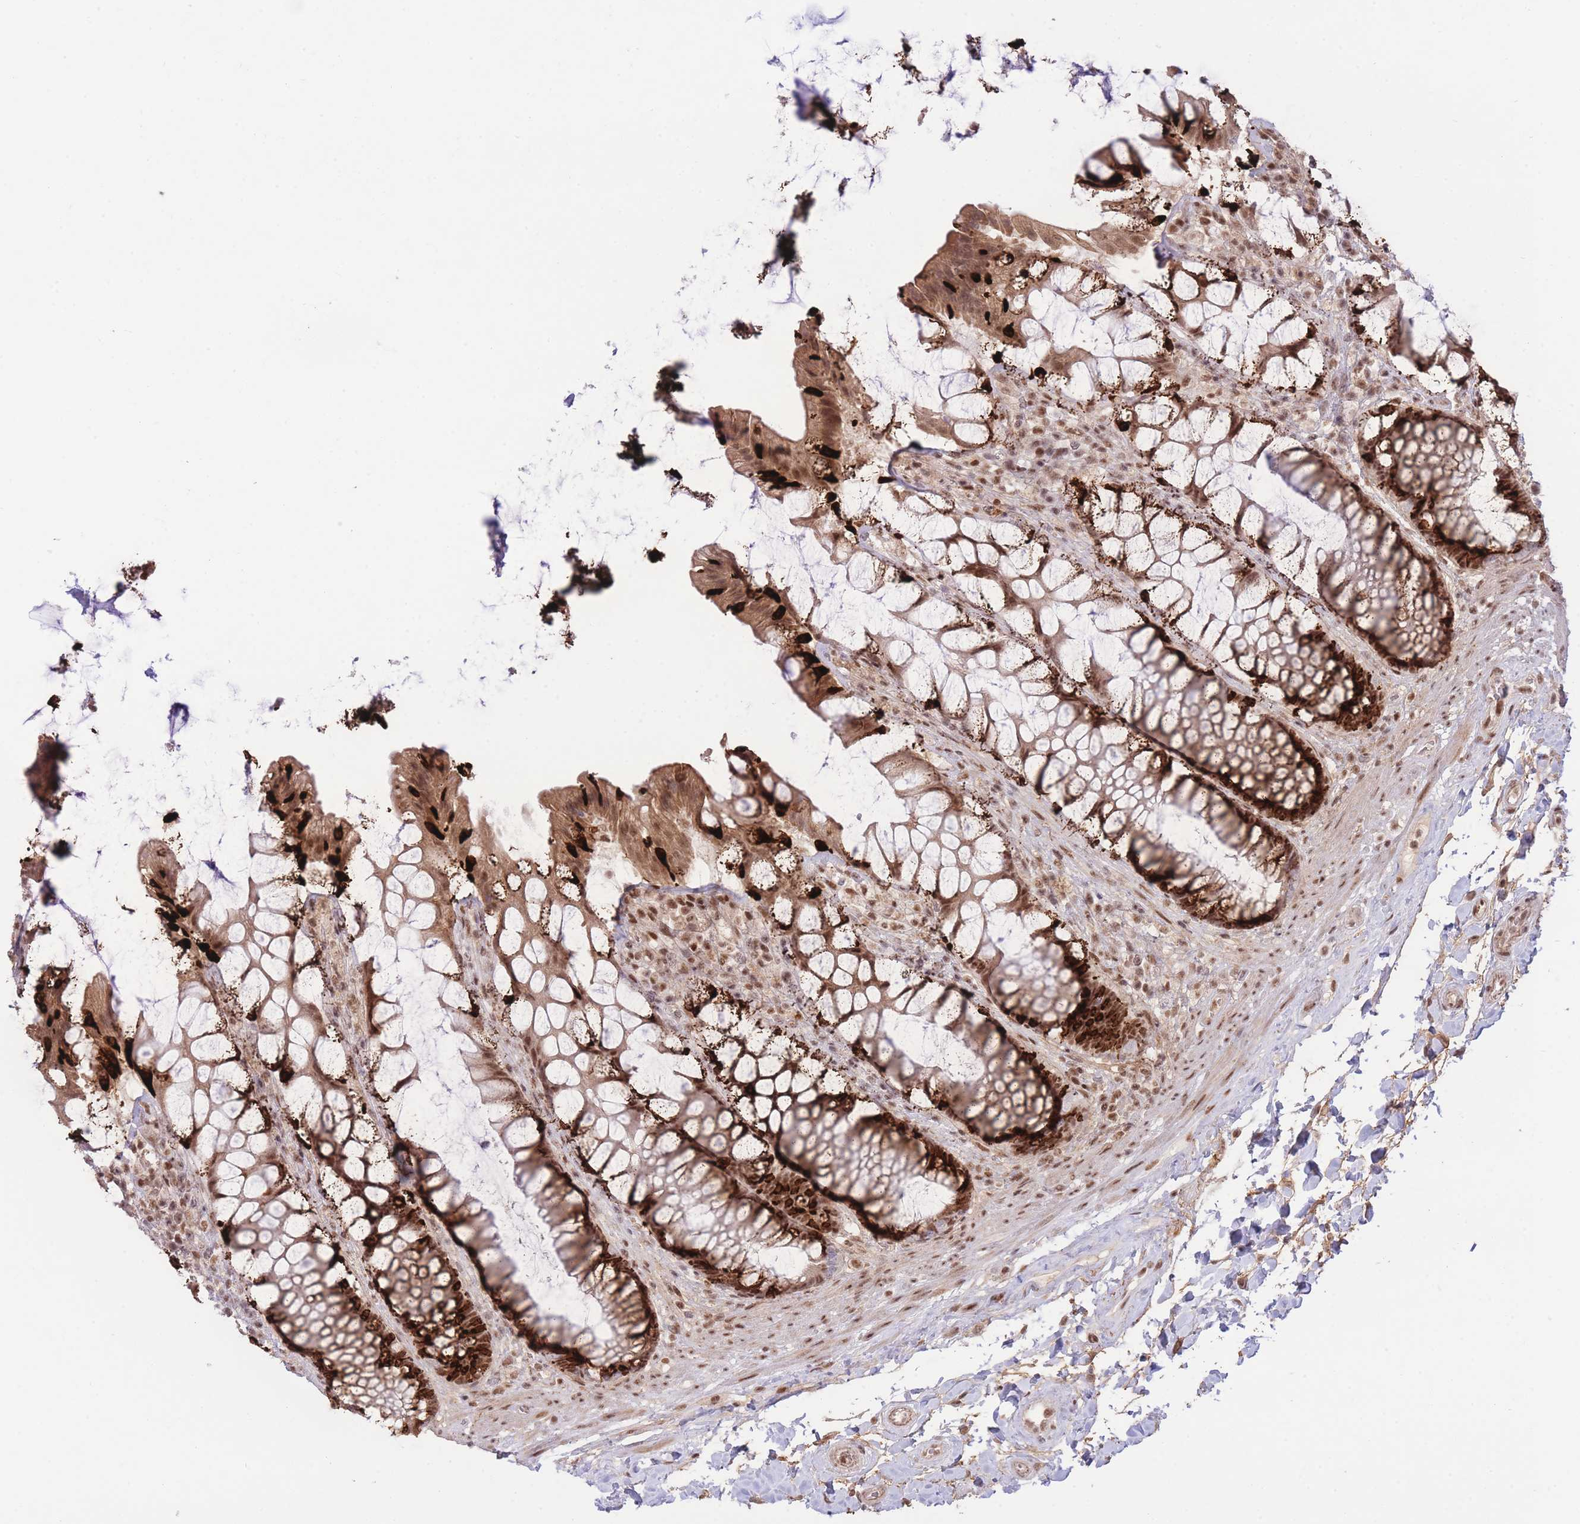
{"staining": {"intensity": "strong", "quantity": ">75%", "location": "cytoplasmic/membranous,nuclear"}, "tissue": "rectum", "cell_type": "Glandular cells", "image_type": "normal", "snomed": [{"axis": "morphology", "description": "Normal tissue, NOS"}, {"axis": "topography", "description": "Rectum"}], "caption": "The immunohistochemical stain shows strong cytoplasmic/membranous,nuclear staining in glandular cells of normal rectum.", "gene": "CARD8", "patient": {"sex": "female", "age": 58}}